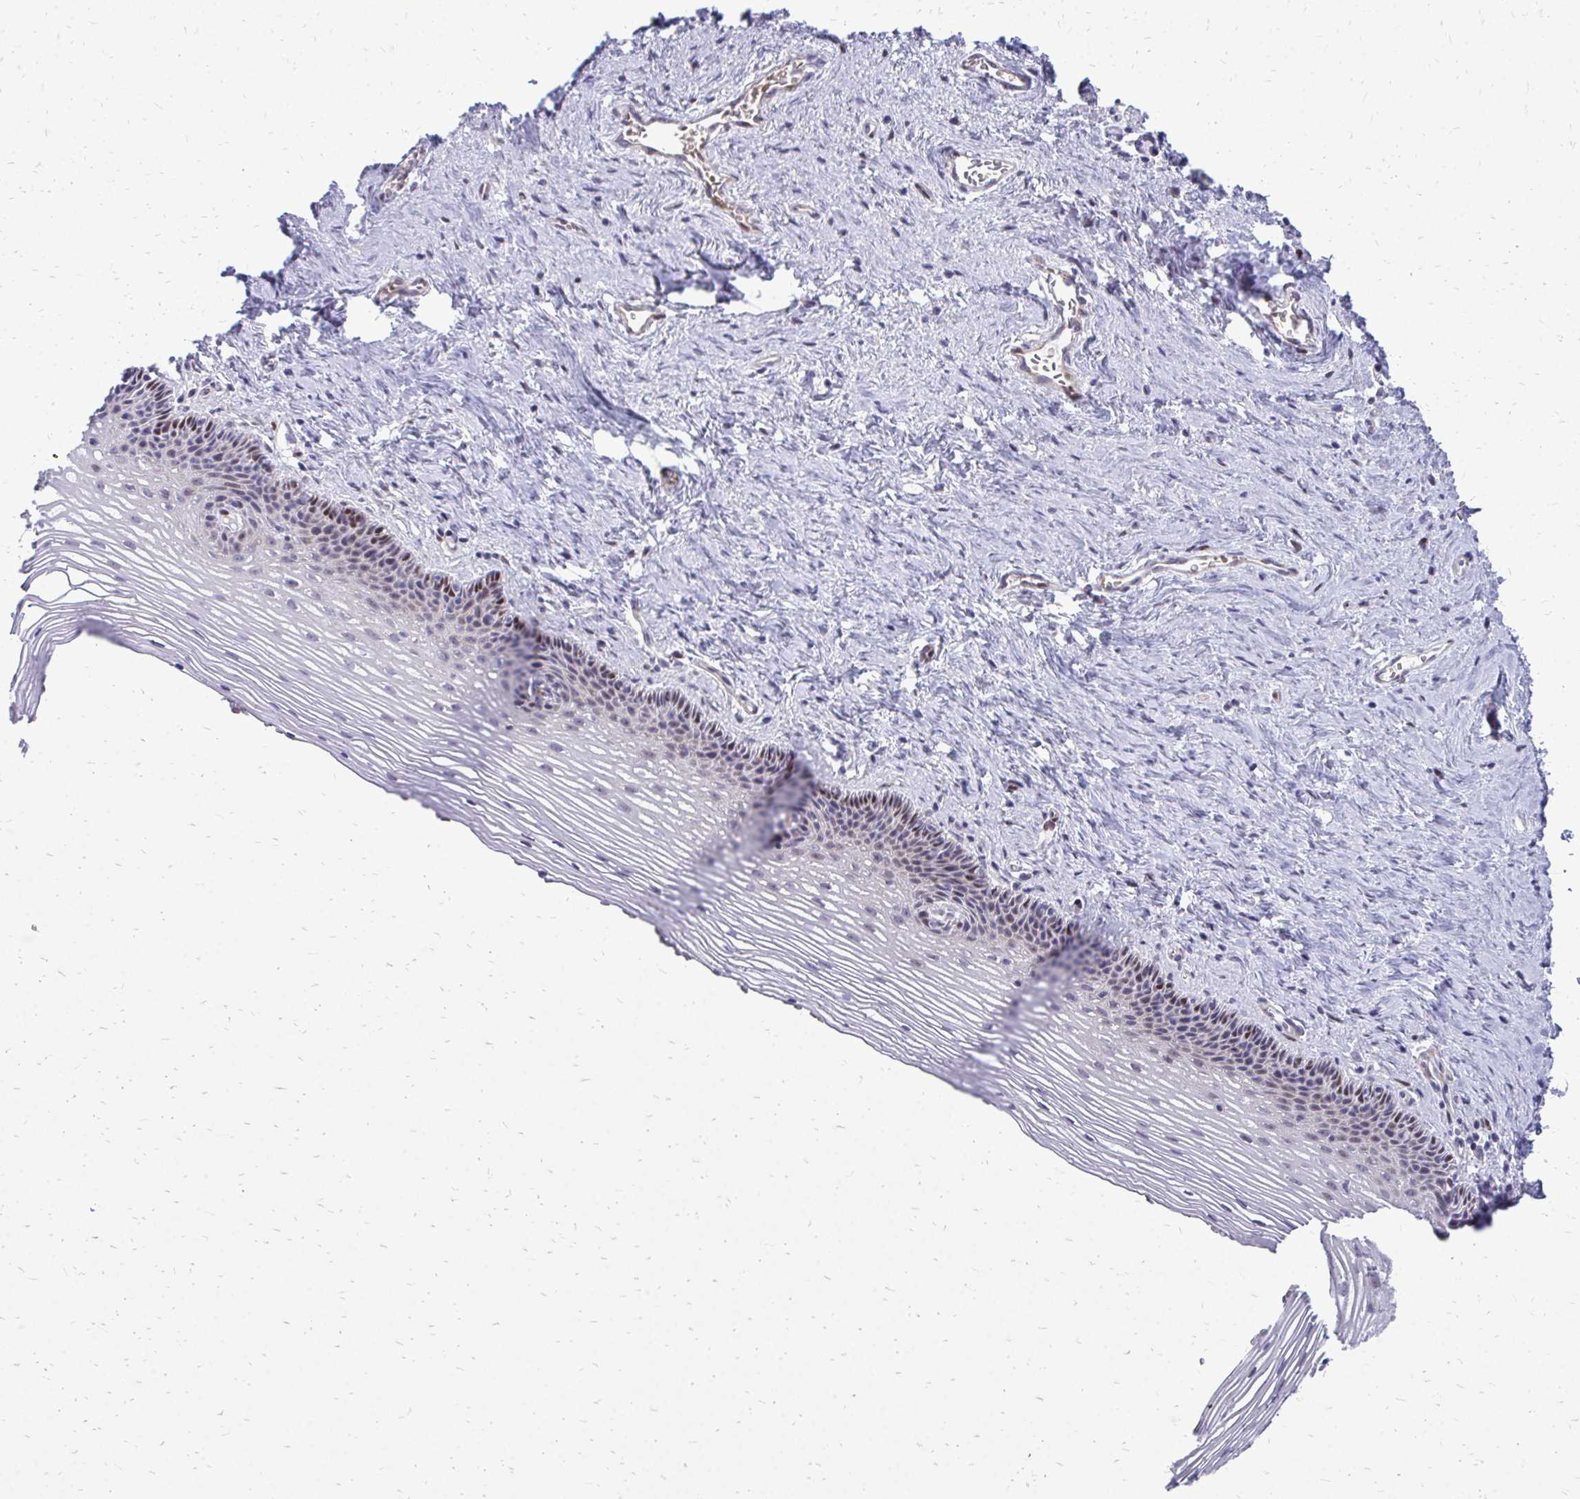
{"staining": {"intensity": "moderate", "quantity": "<25%", "location": "nuclear"}, "tissue": "vagina", "cell_type": "Squamous epithelial cells", "image_type": "normal", "snomed": [{"axis": "morphology", "description": "Normal tissue, NOS"}, {"axis": "topography", "description": "Vagina"}, {"axis": "topography", "description": "Cervix"}], "caption": "Protein analysis of benign vagina exhibits moderate nuclear staining in about <25% of squamous epithelial cells.", "gene": "PPDPFL", "patient": {"sex": "female", "age": 37}}